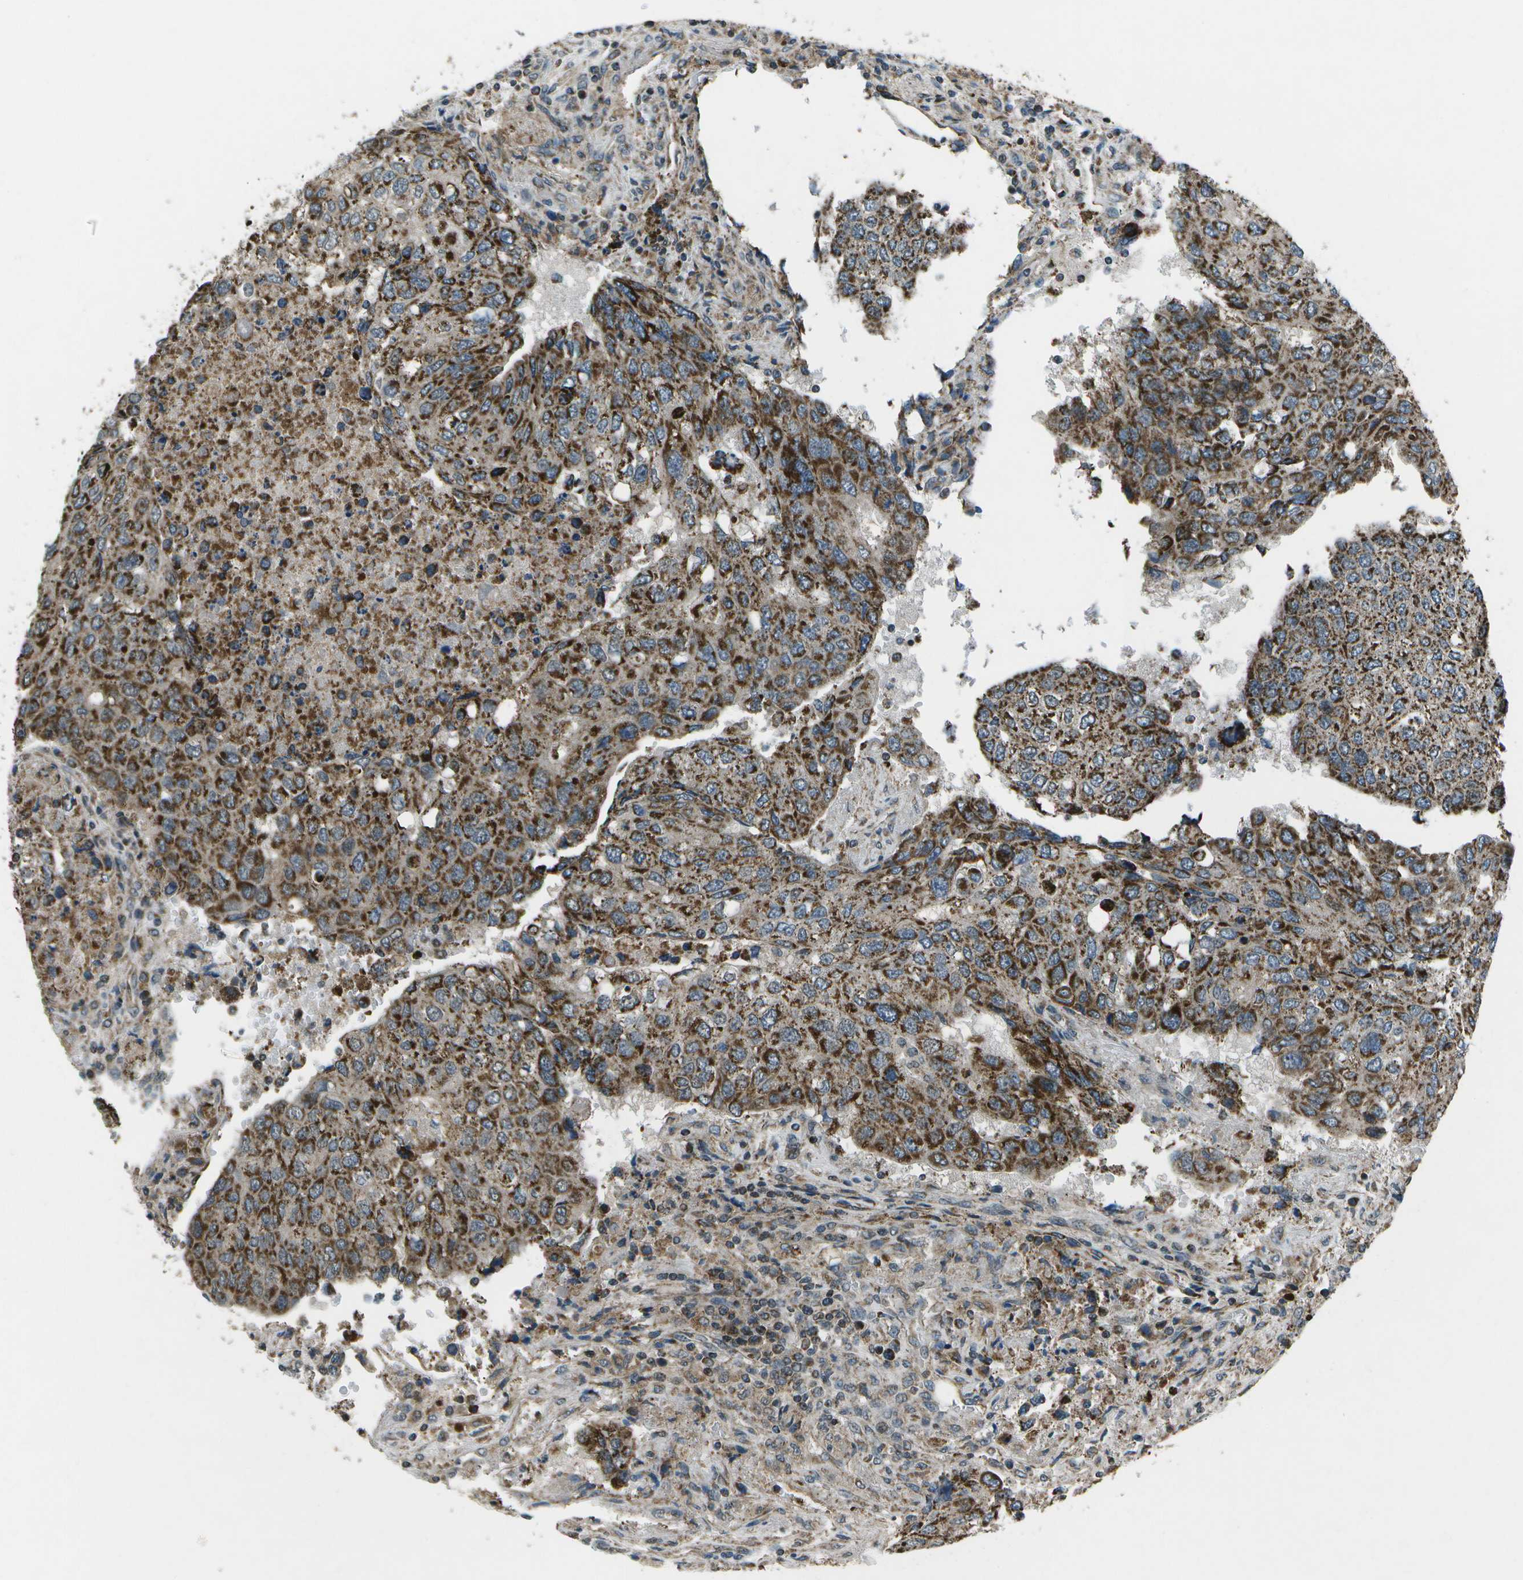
{"staining": {"intensity": "strong", "quantity": ">75%", "location": "cytoplasmic/membranous"}, "tissue": "urothelial cancer", "cell_type": "Tumor cells", "image_type": "cancer", "snomed": [{"axis": "morphology", "description": "Urothelial carcinoma, High grade"}, {"axis": "topography", "description": "Lymph node"}, {"axis": "topography", "description": "Urinary bladder"}], "caption": "Protein analysis of urothelial cancer tissue shows strong cytoplasmic/membranous staining in about >75% of tumor cells.", "gene": "EIF2AK1", "patient": {"sex": "male", "age": 51}}